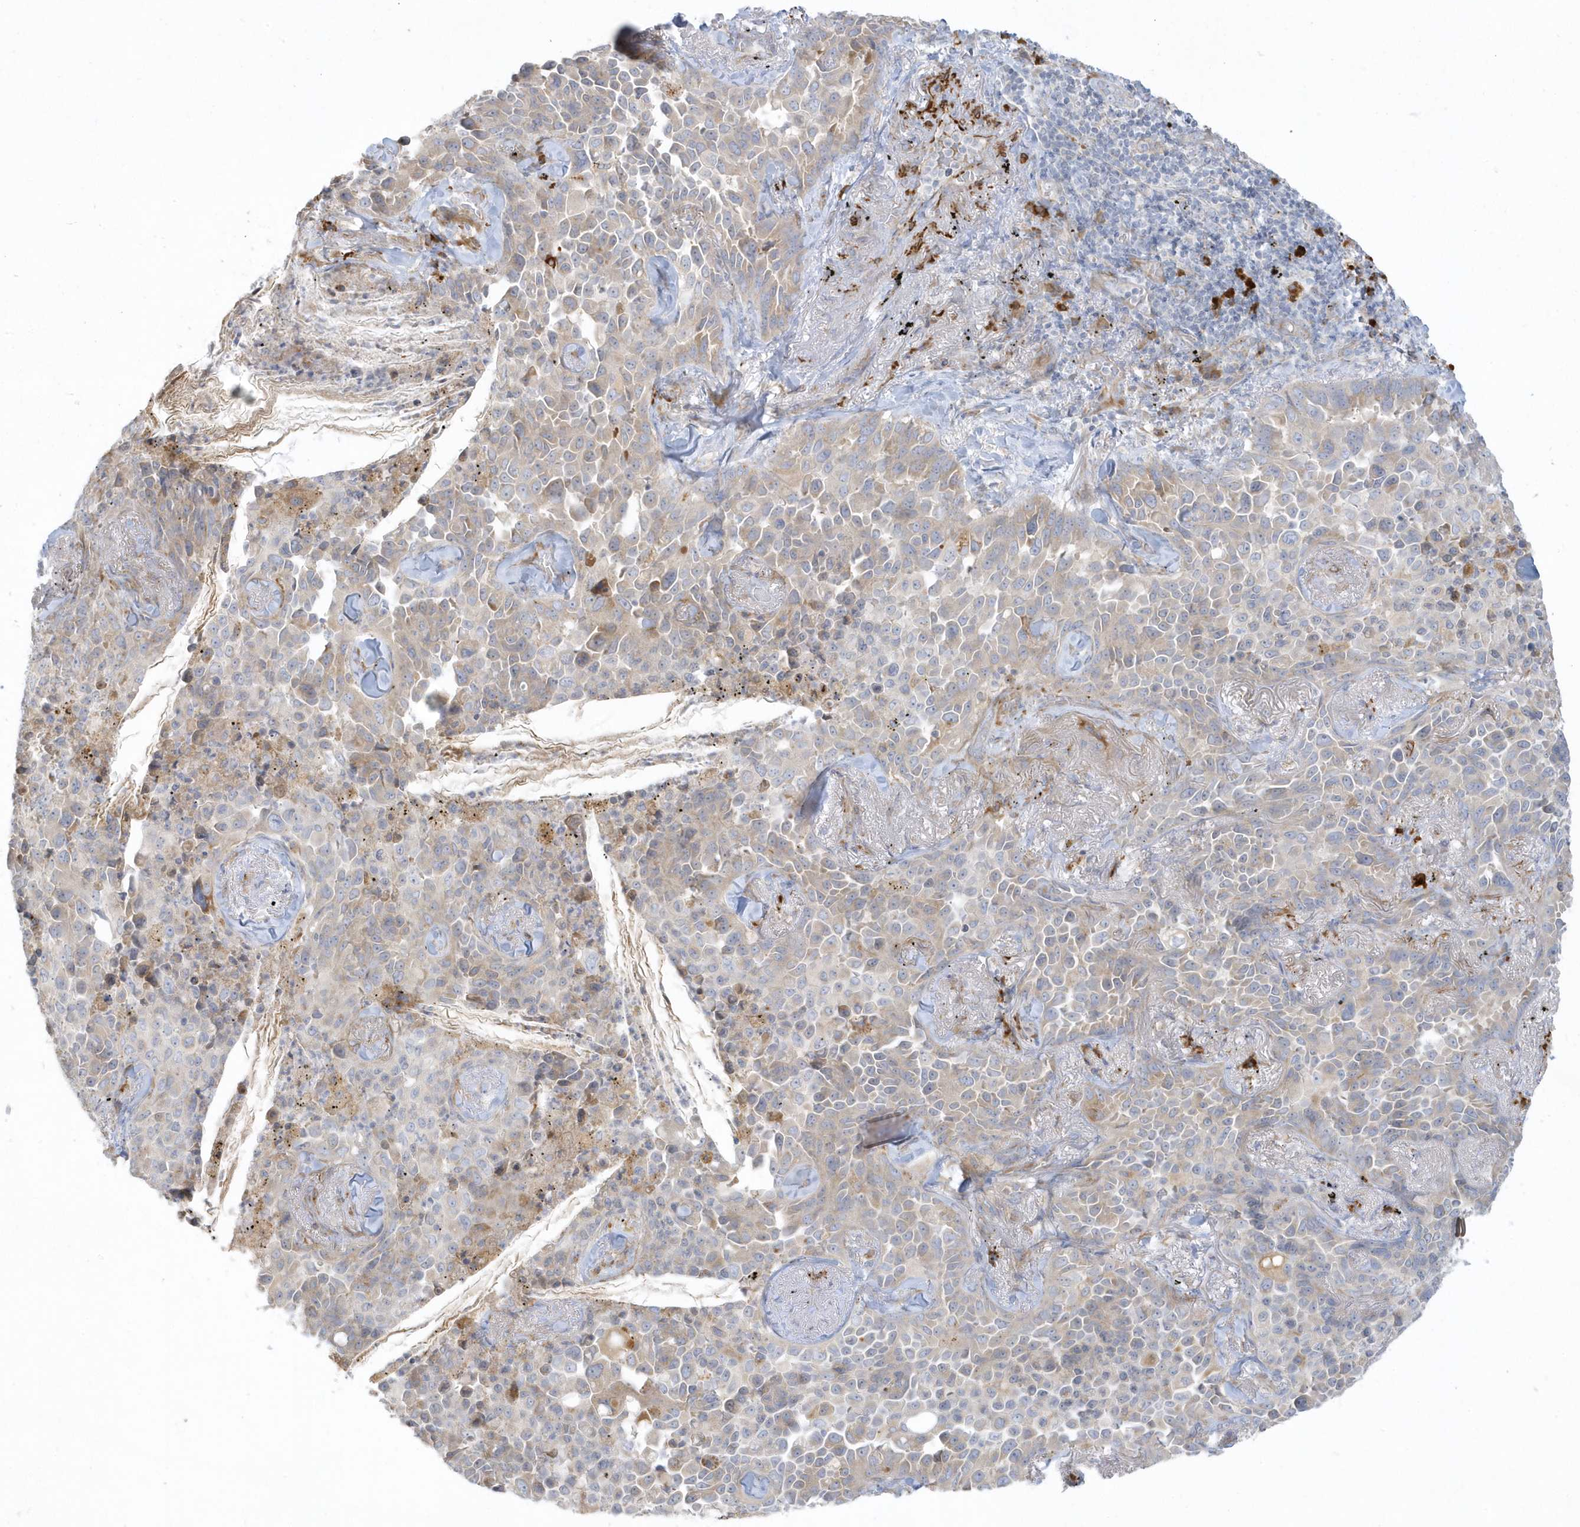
{"staining": {"intensity": "weak", "quantity": "25%-75%", "location": "cytoplasmic/membranous"}, "tissue": "lung cancer", "cell_type": "Tumor cells", "image_type": "cancer", "snomed": [{"axis": "morphology", "description": "Adenocarcinoma, NOS"}, {"axis": "topography", "description": "Lung"}], "caption": "Tumor cells reveal weak cytoplasmic/membranous staining in about 25%-75% of cells in lung cancer. The protein of interest is shown in brown color, while the nuclei are stained blue.", "gene": "THADA", "patient": {"sex": "female", "age": 67}}